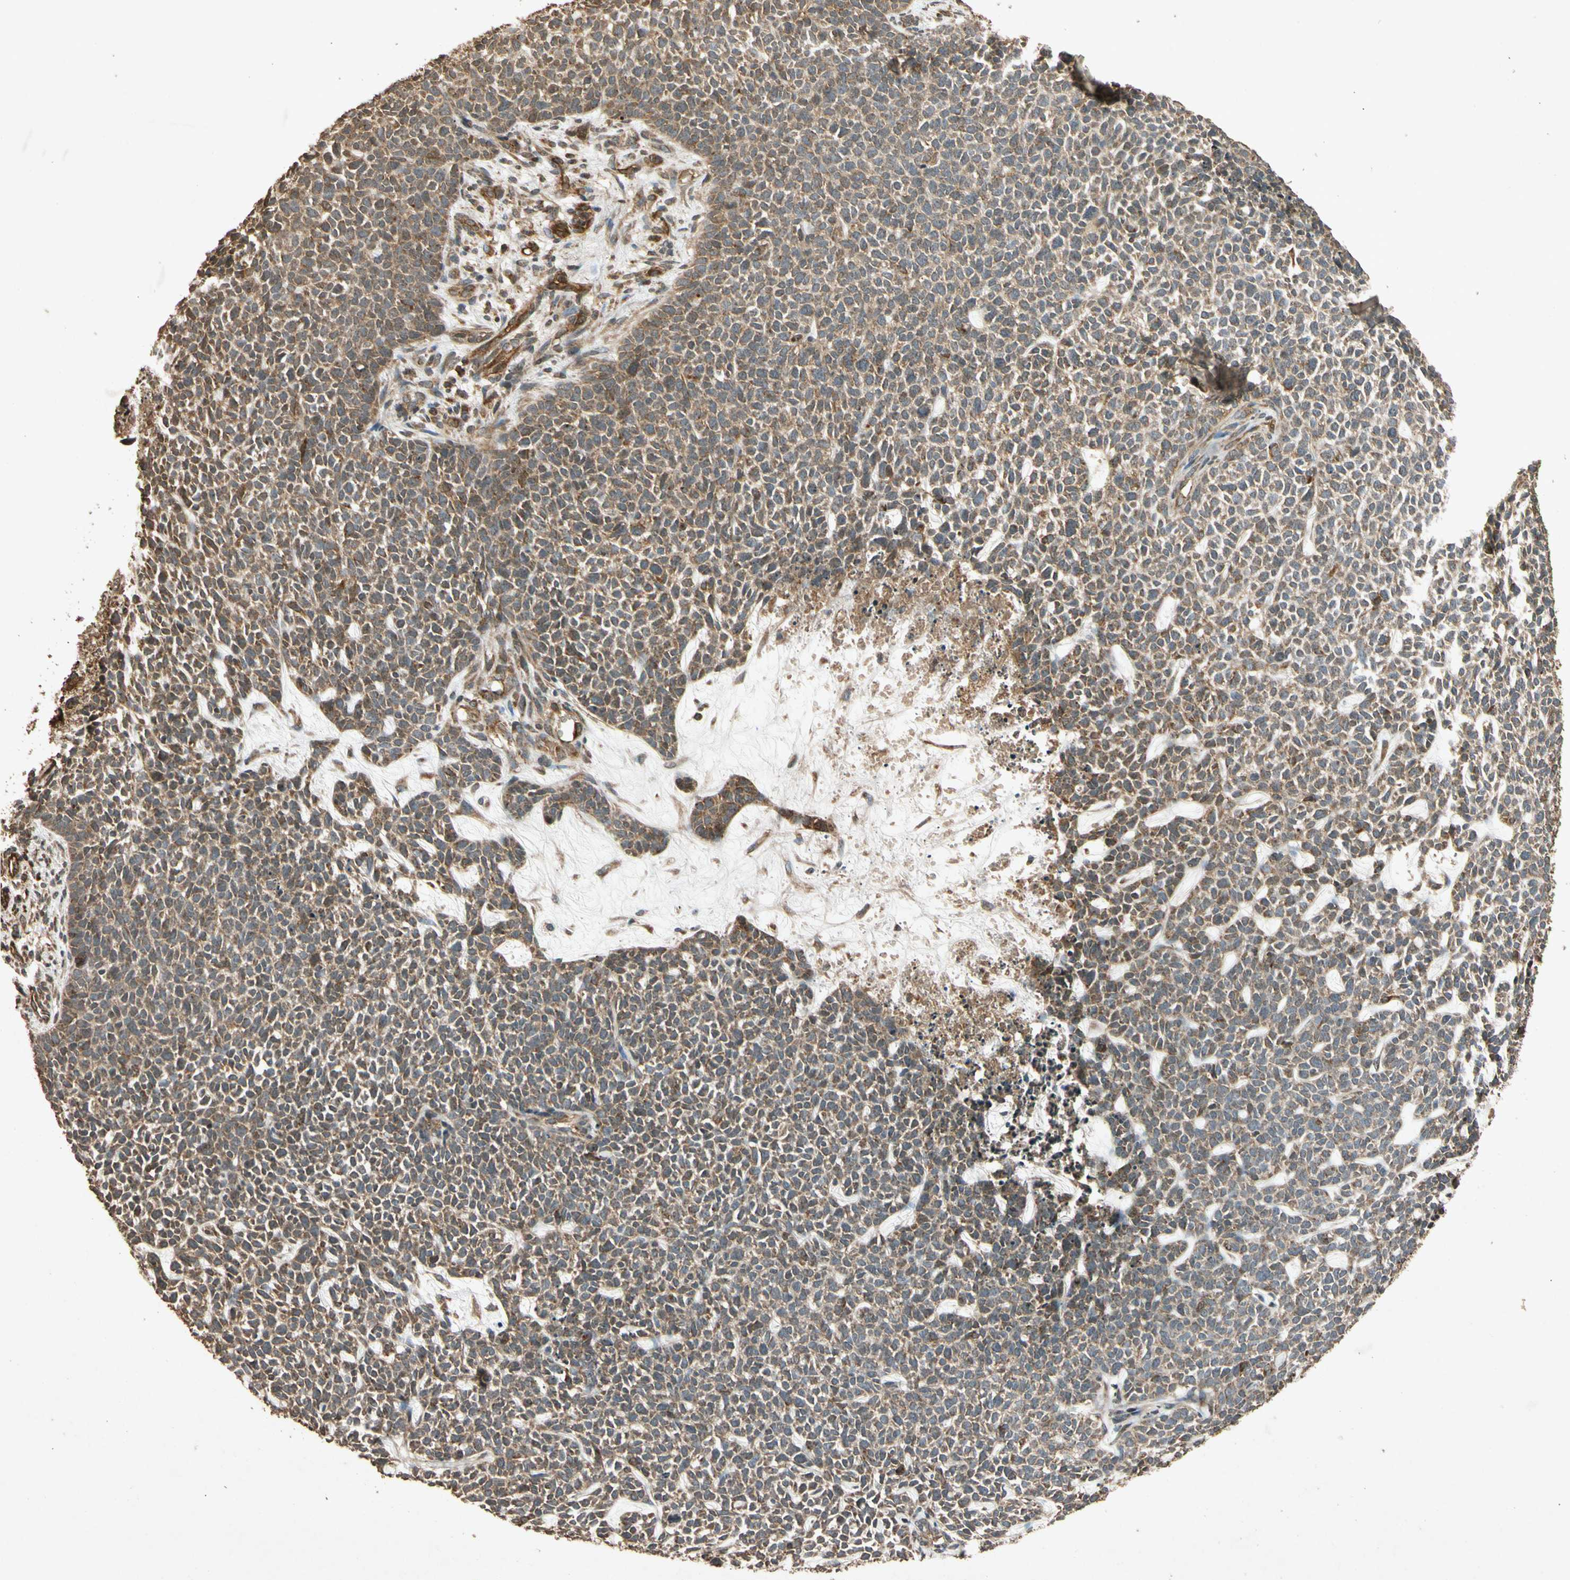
{"staining": {"intensity": "moderate", "quantity": ">75%", "location": "cytoplasmic/membranous"}, "tissue": "skin cancer", "cell_type": "Tumor cells", "image_type": "cancer", "snomed": [{"axis": "morphology", "description": "Basal cell carcinoma"}, {"axis": "topography", "description": "Skin"}], "caption": "DAB (3,3'-diaminobenzidine) immunohistochemical staining of human skin cancer (basal cell carcinoma) displays moderate cytoplasmic/membranous protein staining in approximately >75% of tumor cells. (Brightfield microscopy of DAB IHC at high magnification).", "gene": "TXN2", "patient": {"sex": "female", "age": 84}}